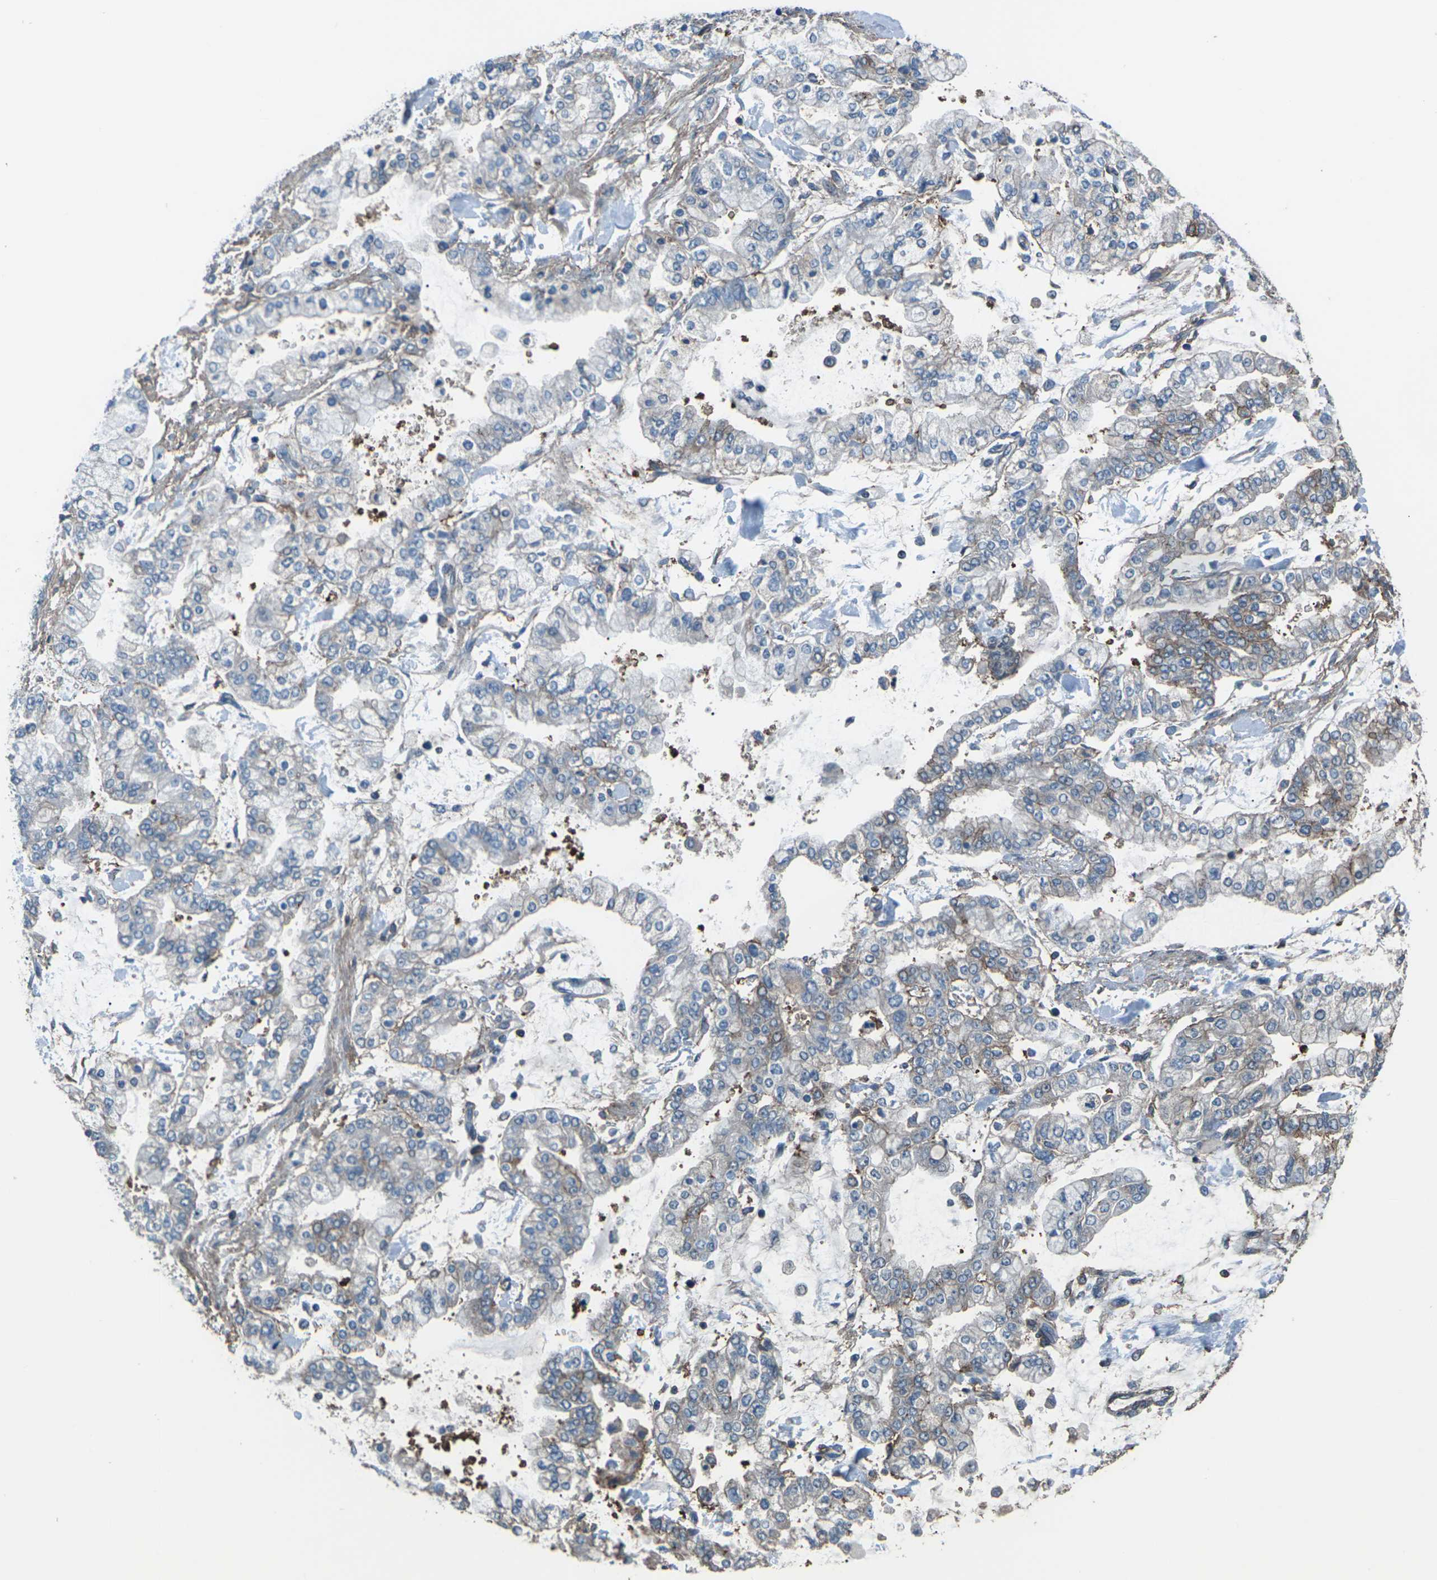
{"staining": {"intensity": "moderate", "quantity": "<25%", "location": "cytoplasmic/membranous"}, "tissue": "stomach cancer", "cell_type": "Tumor cells", "image_type": "cancer", "snomed": [{"axis": "morphology", "description": "Normal tissue, NOS"}, {"axis": "morphology", "description": "Adenocarcinoma, NOS"}, {"axis": "topography", "description": "Stomach, upper"}, {"axis": "topography", "description": "Stomach"}], "caption": "DAB immunohistochemical staining of stomach adenocarcinoma displays moderate cytoplasmic/membranous protein staining in approximately <25% of tumor cells.", "gene": "CMTM4", "patient": {"sex": "male", "age": 76}}